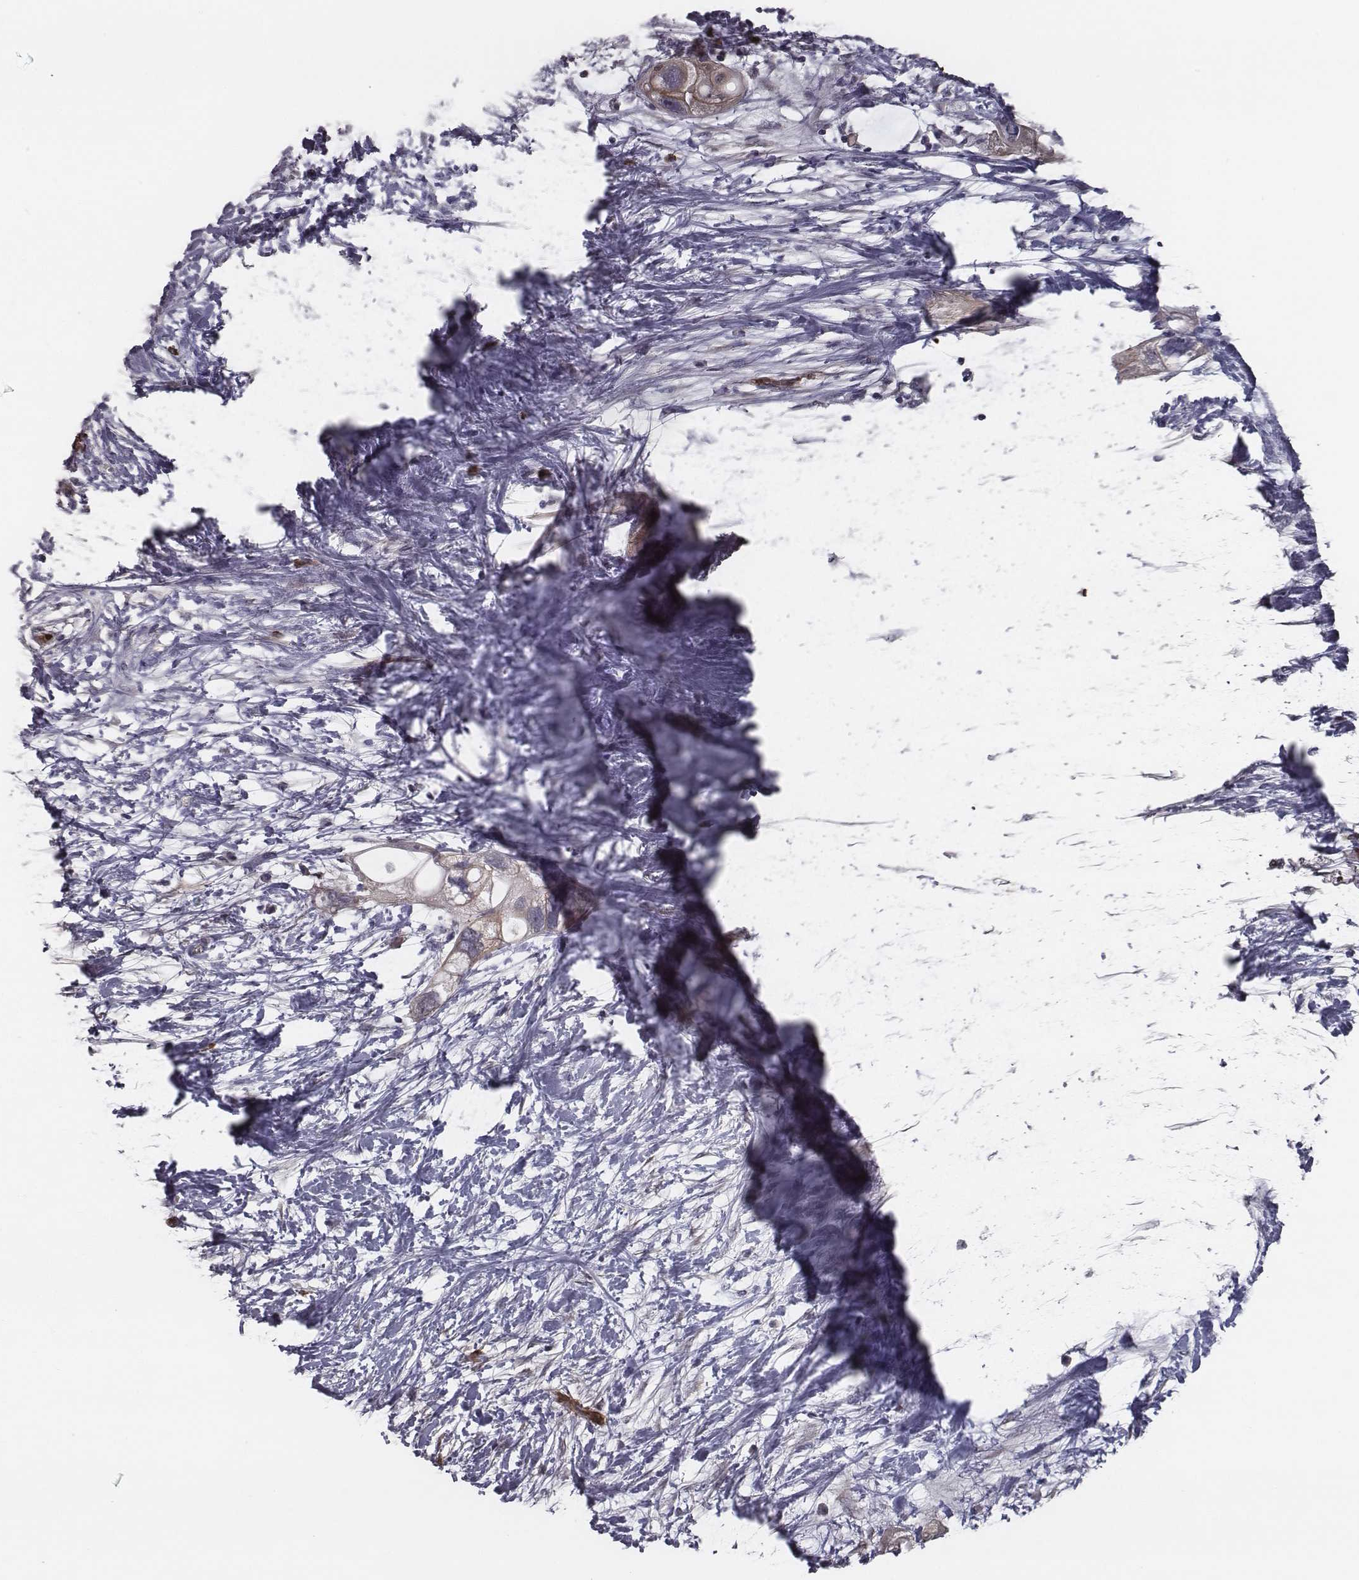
{"staining": {"intensity": "weak", "quantity": ">75%", "location": "cytoplasmic/membranous"}, "tissue": "pancreatic cancer", "cell_type": "Tumor cells", "image_type": "cancer", "snomed": [{"axis": "morphology", "description": "Adenocarcinoma, NOS"}, {"axis": "topography", "description": "Pancreas"}], "caption": "Brown immunohistochemical staining in pancreatic cancer shows weak cytoplasmic/membranous expression in about >75% of tumor cells.", "gene": "ISYNA1", "patient": {"sex": "female", "age": 72}}